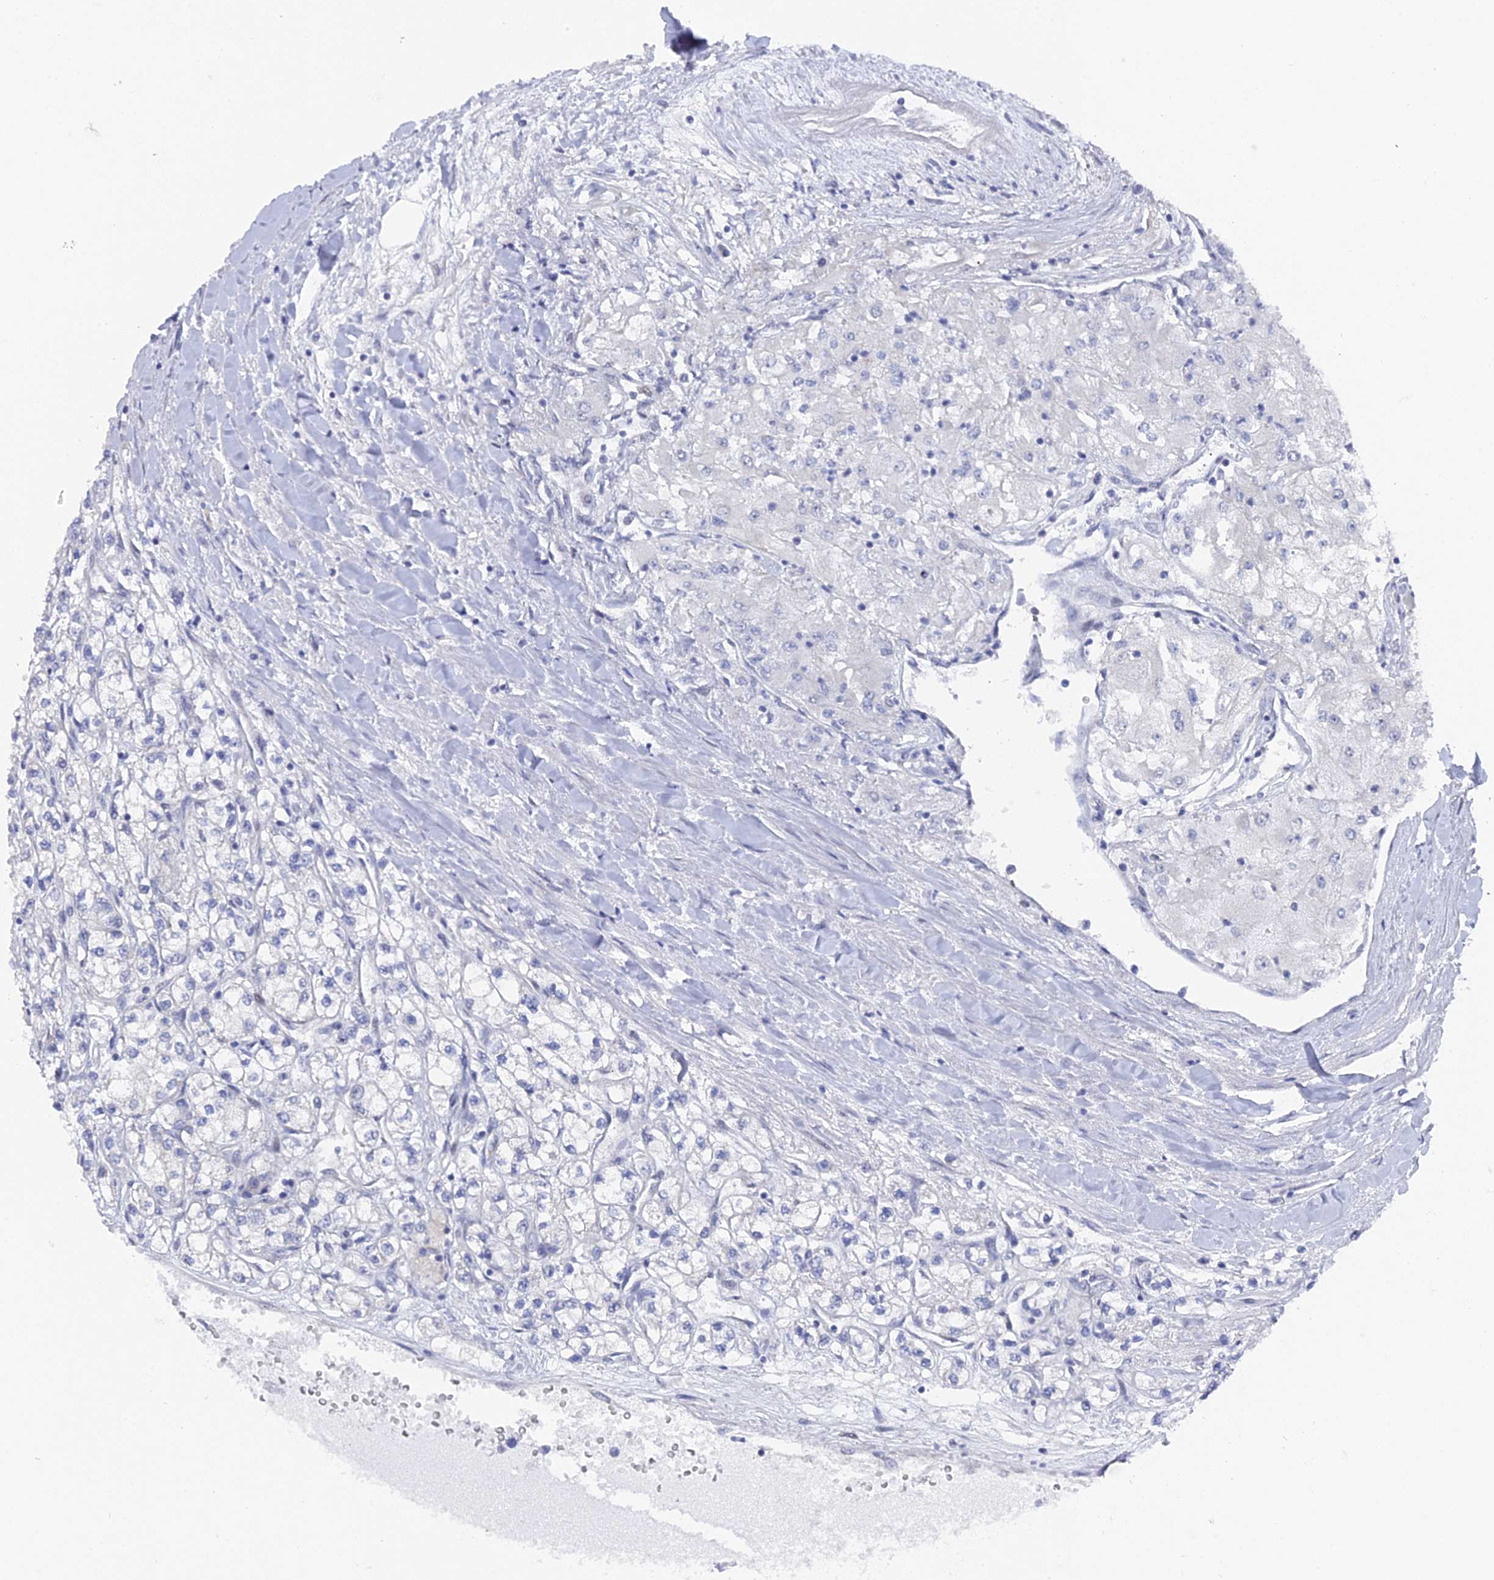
{"staining": {"intensity": "negative", "quantity": "none", "location": "none"}, "tissue": "renal cancer", "cell_type": "Tumor cells", "image_type": "cancer", "snomed": [{"axis": "morphology", "description": "Adenocarcinoma, NOS"}, {"axis": "topography", "description": "Kidney"}], "caption": "This is a micrograph of immunohistochemistry staining of renal cancer (adenocarcinoma), which shows no positivity in tumor cells.", "gene": "FHIP2A", "patient": {"sex": "male", "age": 80}}